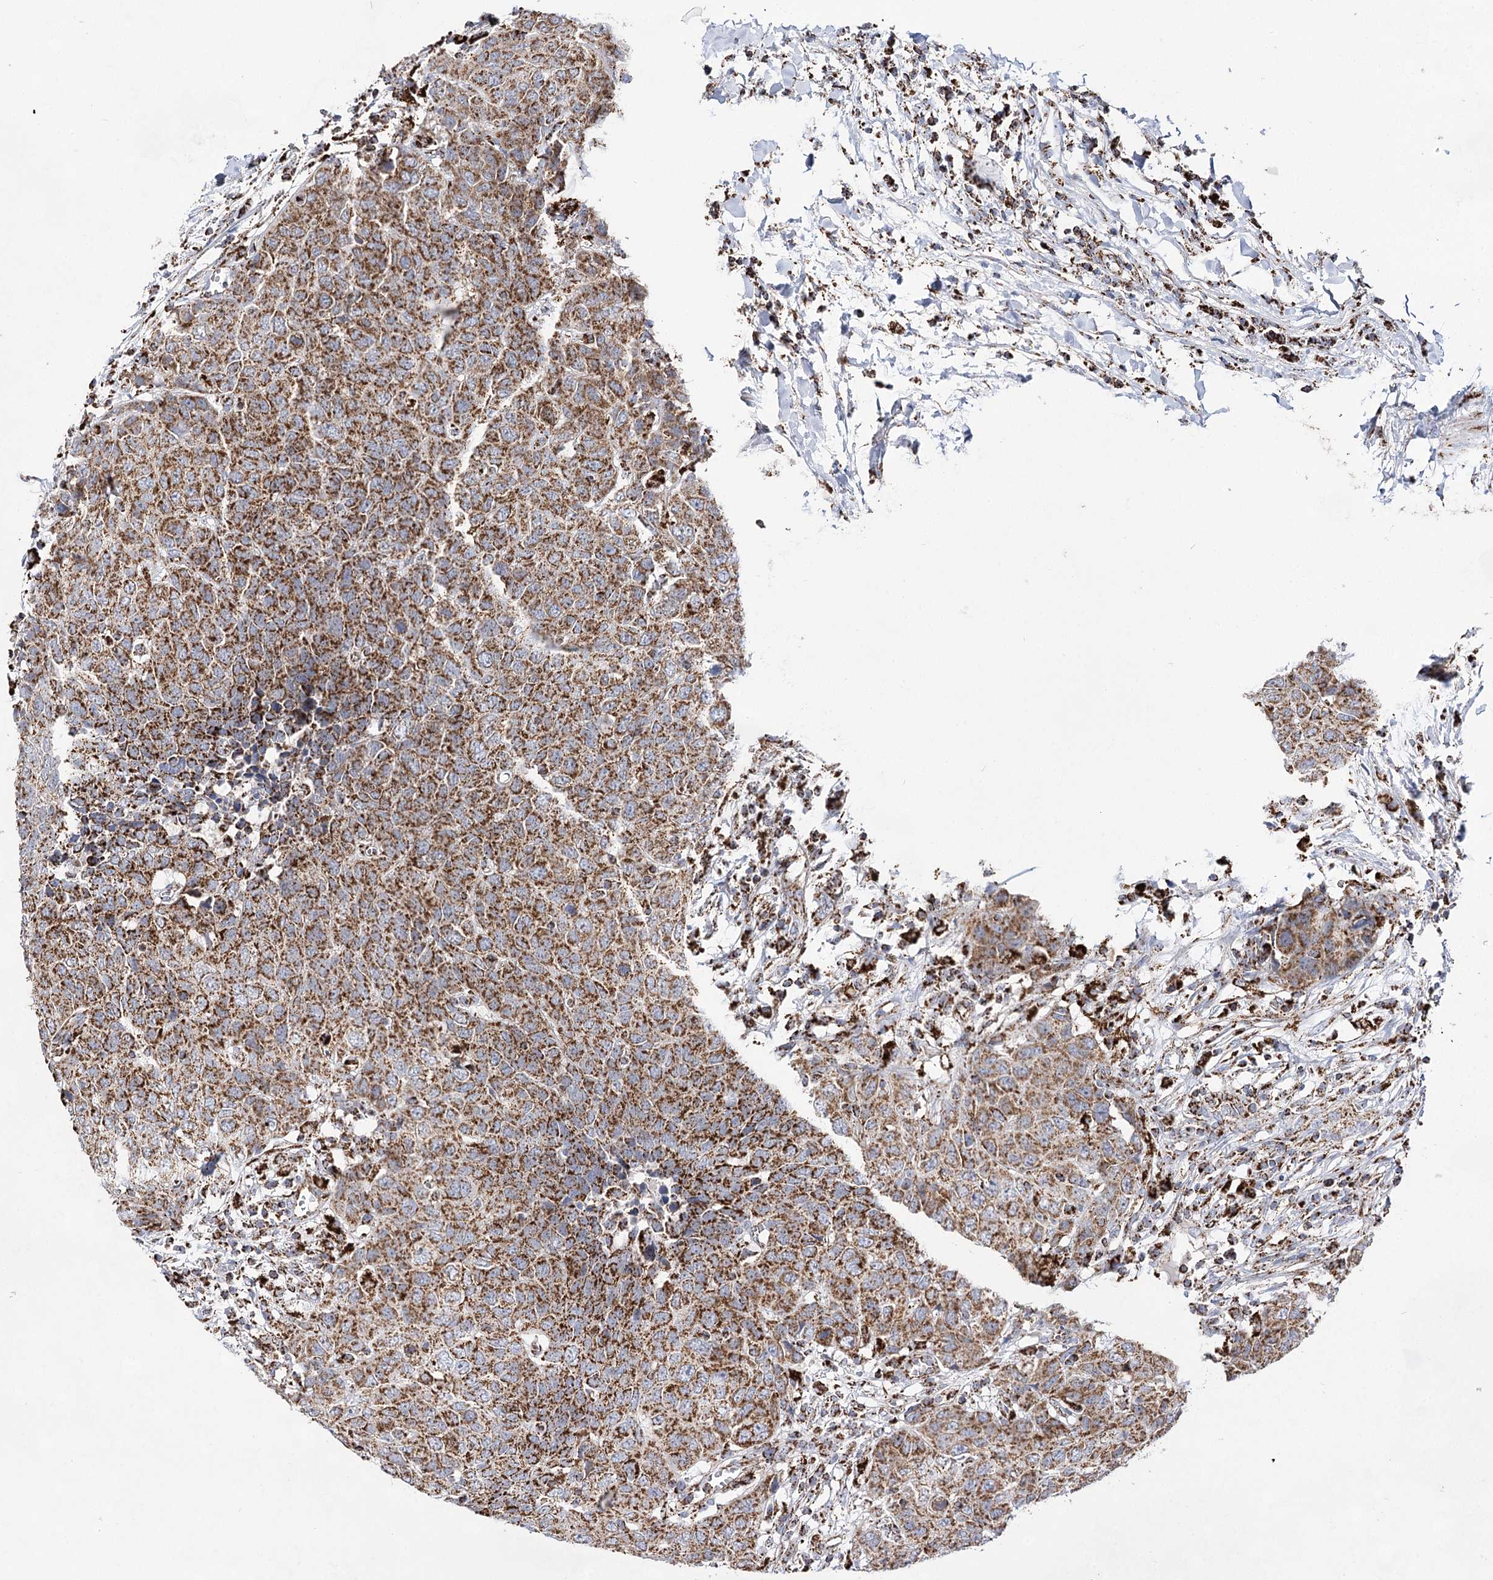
{"staining": {"intensity": "strong", "quantity": ">75%", "location": "cytoplasmic/membranous"}, "tissue": "head and neck cancer", "cell_type": "Tumor cells", "image_type": "cancer", "snomed": [{"axis": "morphology", "description": "Squamous cell carcinoma, NOS"}, {"axis": "topography", "description": "Head-Neck"}], "caption": "Brown immunohistochemical staining in human head and neck squamous cell carcinoma shows strong cytoplasmic/membranous staining in about >75% of tumor cells.", "gene": "NADK2", "patient": {"sex": "male", "age": 66}}